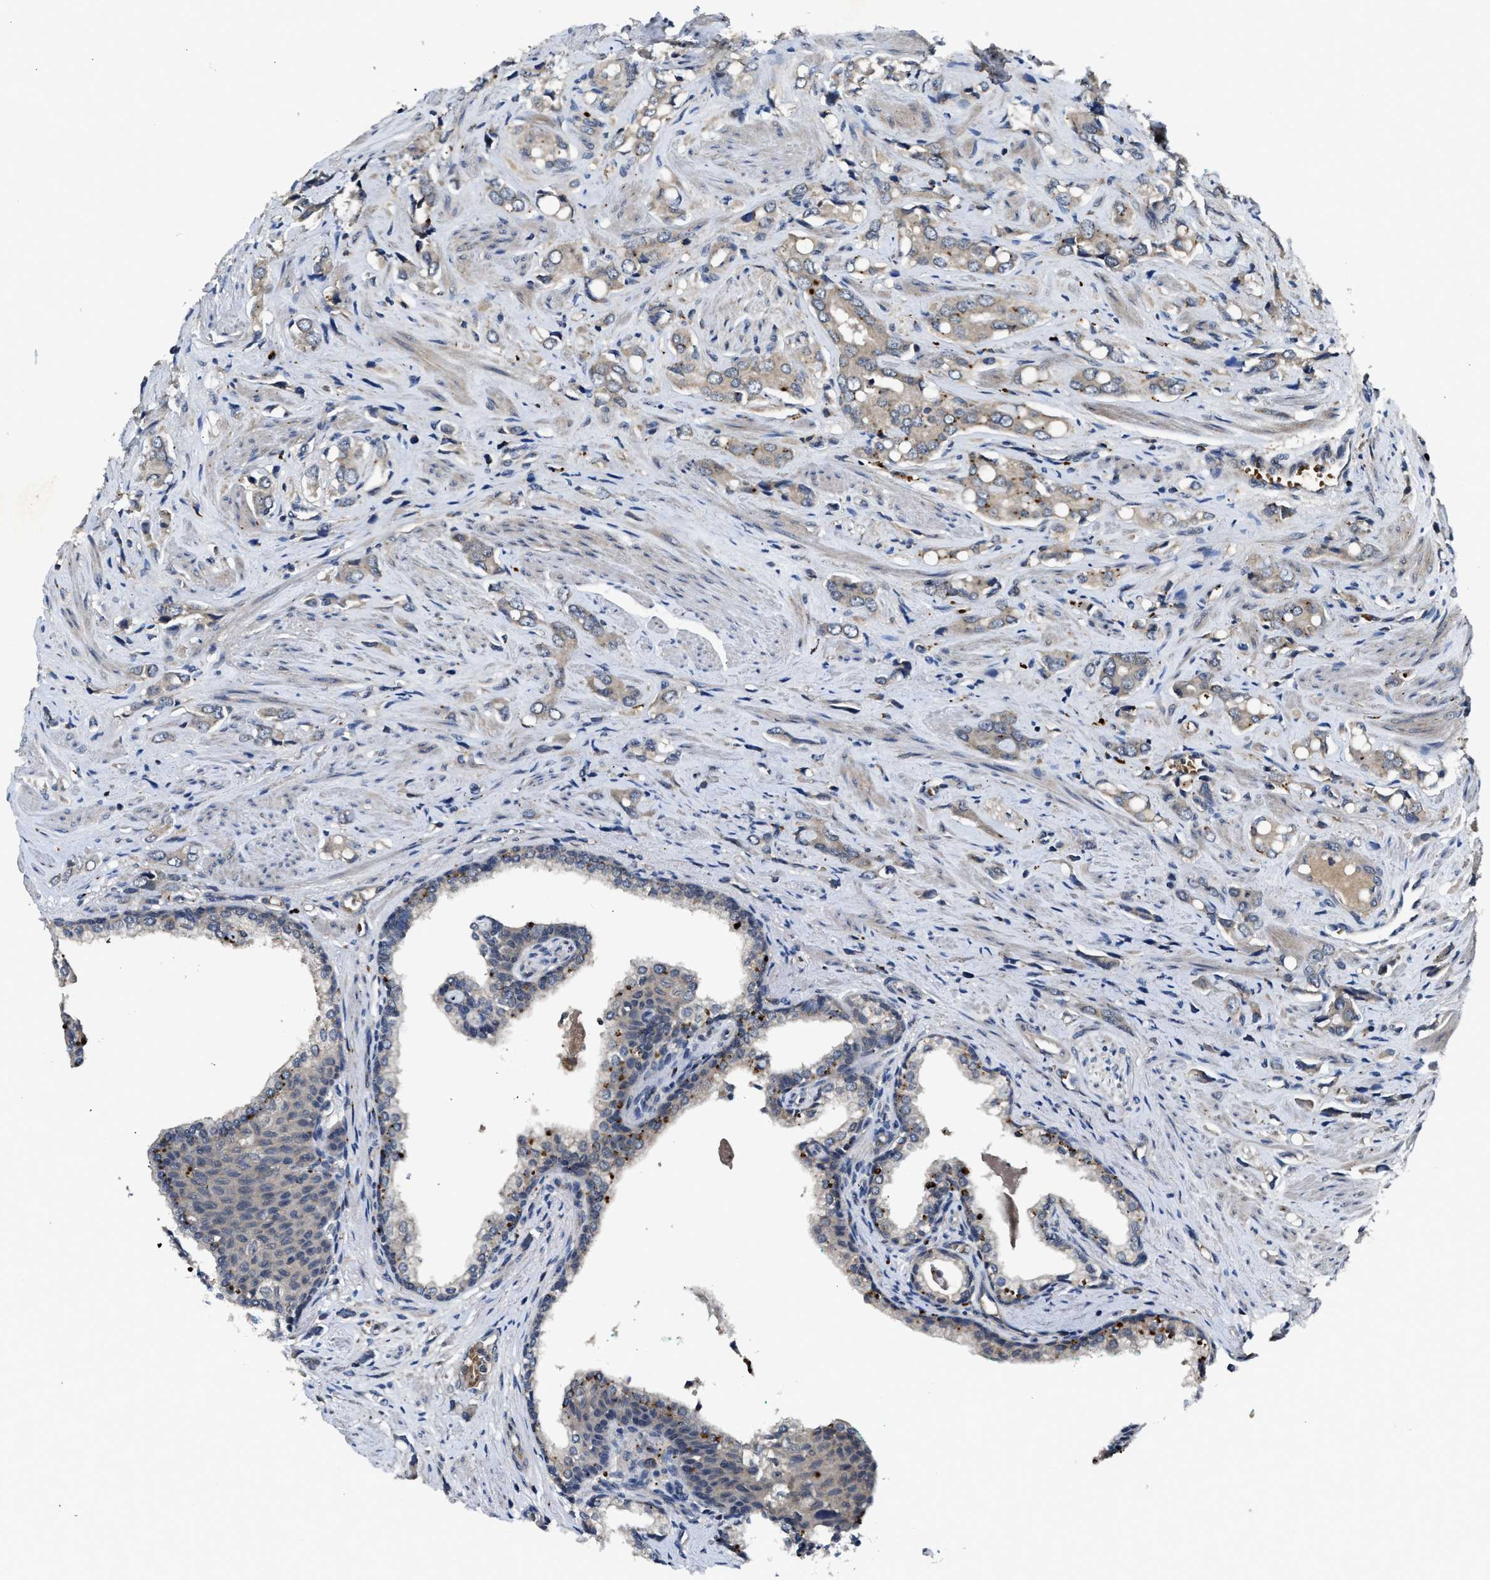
{"staining": {"intensity": "weak", "quantity": ">75%", "location": "cytoplasmic/membranous"}, "tissue": "prostate cancer", "cell_type": "Tumor cells", "image_type": "cancer", "snomed": [{"axis": "morphology", "description": "Adenocarcinoma, High grade"}, {"axis": "topography", "description": "Prostate"}], "caption": "High-magnification brightfield microscopy of prostate high-grade adenocarcinoma stained with DAB (brown) and counterstained with hematoxylin (blue). tumor cells exhibit weak cytoplasmic/membranous positivity is seen in approximately>75% of cells.", "gene": "PDE7A", "patient": {"sex": "male", "age": 52}}